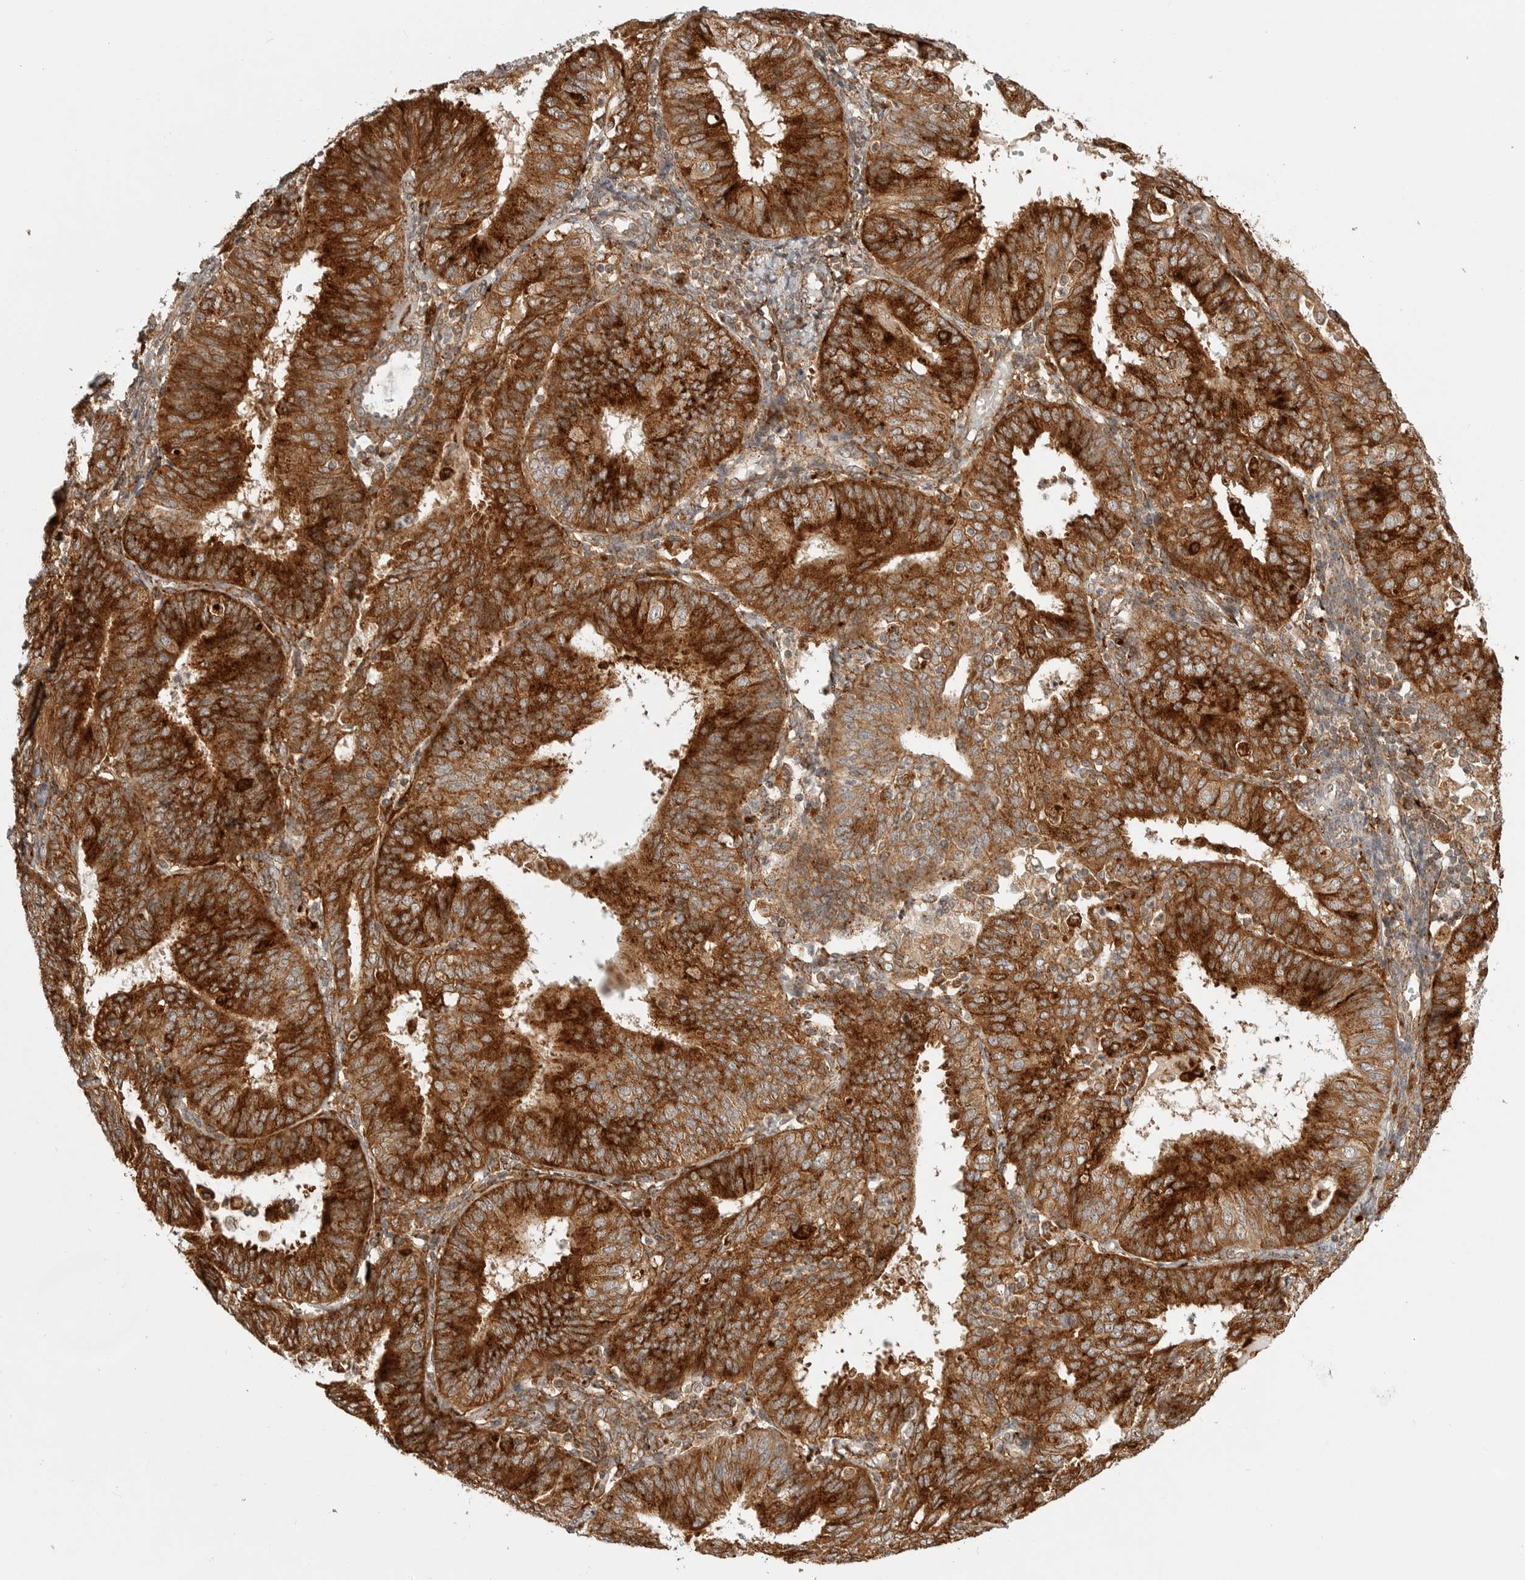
{"staining": {"intensity": "strong", "quantity": ">75%", "location": "cytoplasmic/membranous"}, "tissue": "endometrial cancer", "cell_type": "Tumor cells", "image_type": "cancer", "snomed": [{"axis": "morphology", "description": "Adenocarcinoma, NOS"}, {"axis": "topography", "description": "Endometrium"}], "caption": "High-magnification brightfield microscopy of endometrial adenocarcinoma stained with DAB (brown) and counterstained with hematoxylin (blue). tumor cells exhibit strong cytoplasmic/membranous expression is appreciated in about>75% of cells.", "gene": "IDUA", "patient": {"sex": "female", "age": 58}}